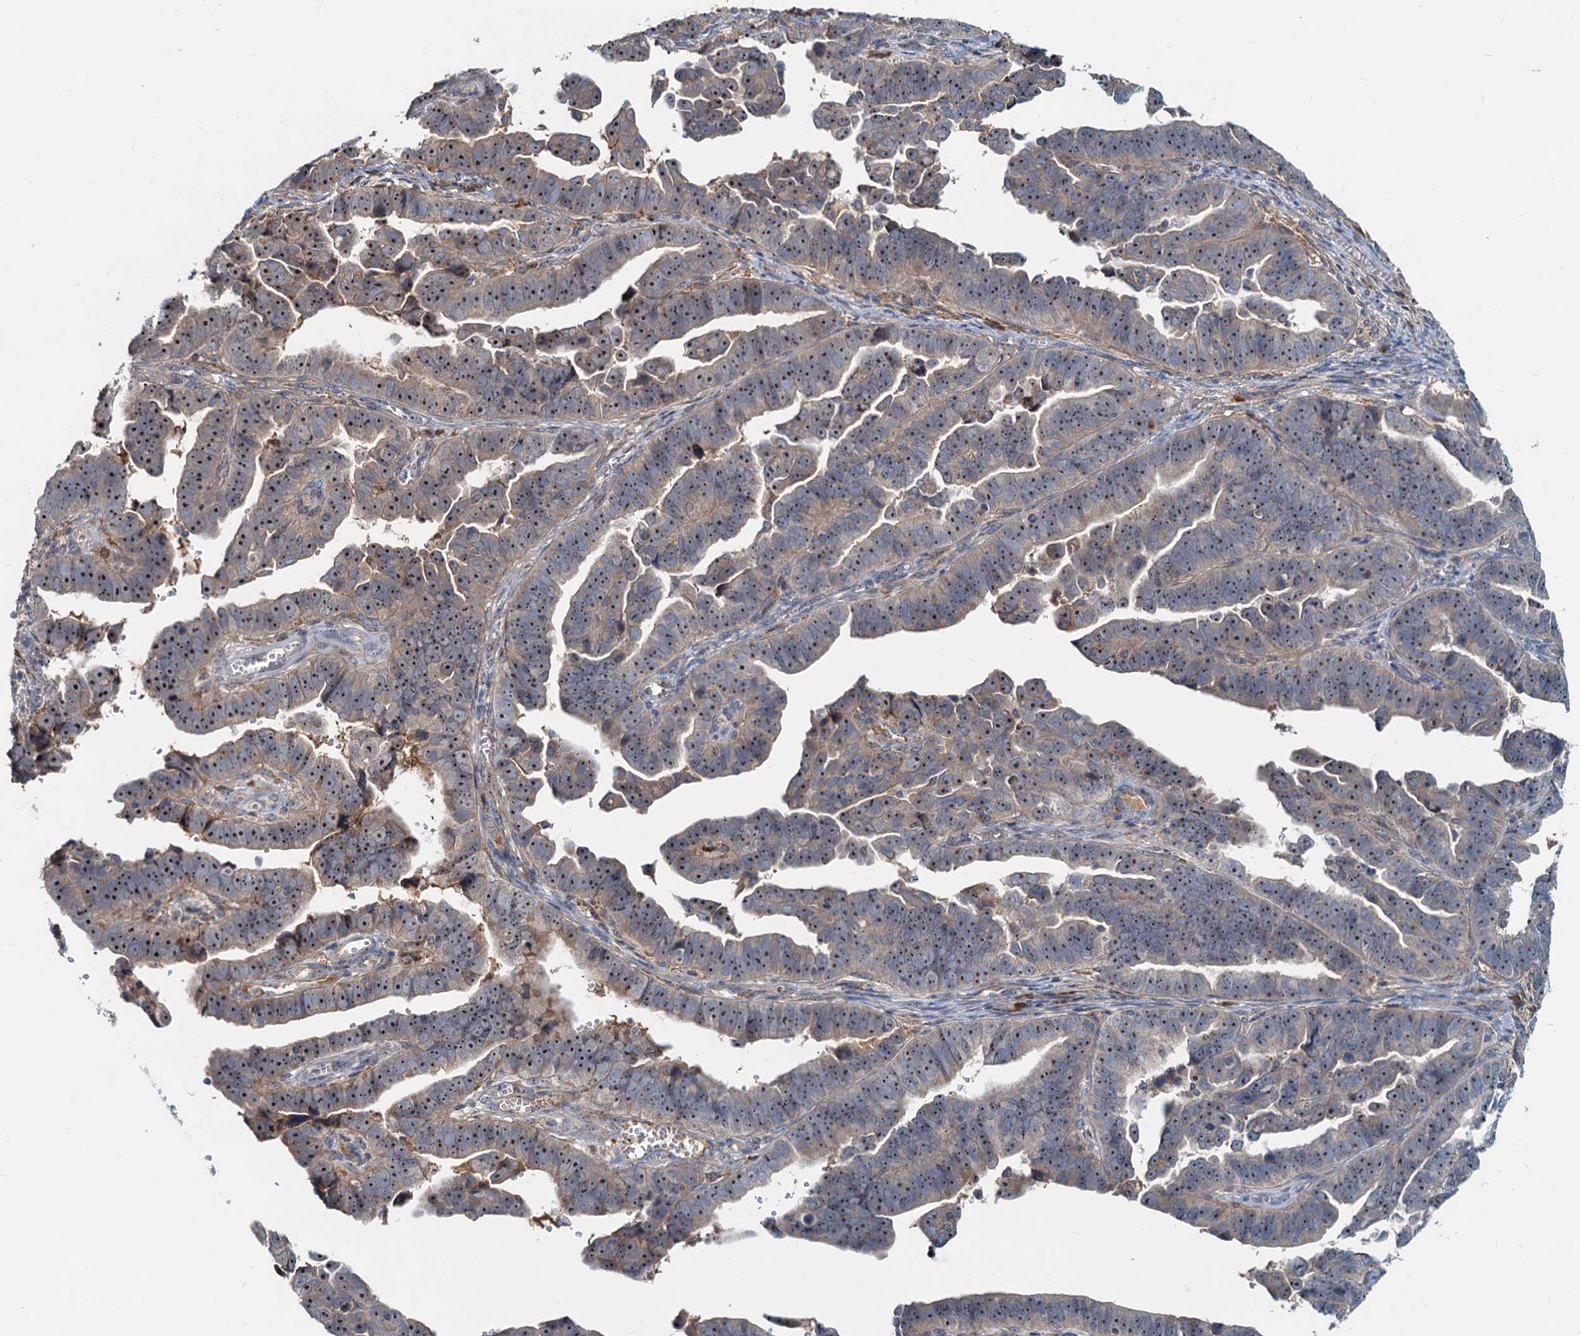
{"staining": {"intensity": "moderate", "quantity": ">75%", "location": "nuclear"}, "tissue": "endometrial cancer", "cell_type": "Tumor cells", "image_type": "cancer", "snomed": [{"axis": "morphology", "description": "Adenocarcinoma, NOS"}, {"axis": "topography", "description": "Endometrium"}], "caption": "About >75% of tumor cells in human endometrial adenocarcinoma exhibit moderate nuclear protein expression as visualized by brown immunohistochemical staining.", "gene": "RGS7BP", "patient": {"sex": "female", "age": 75}}